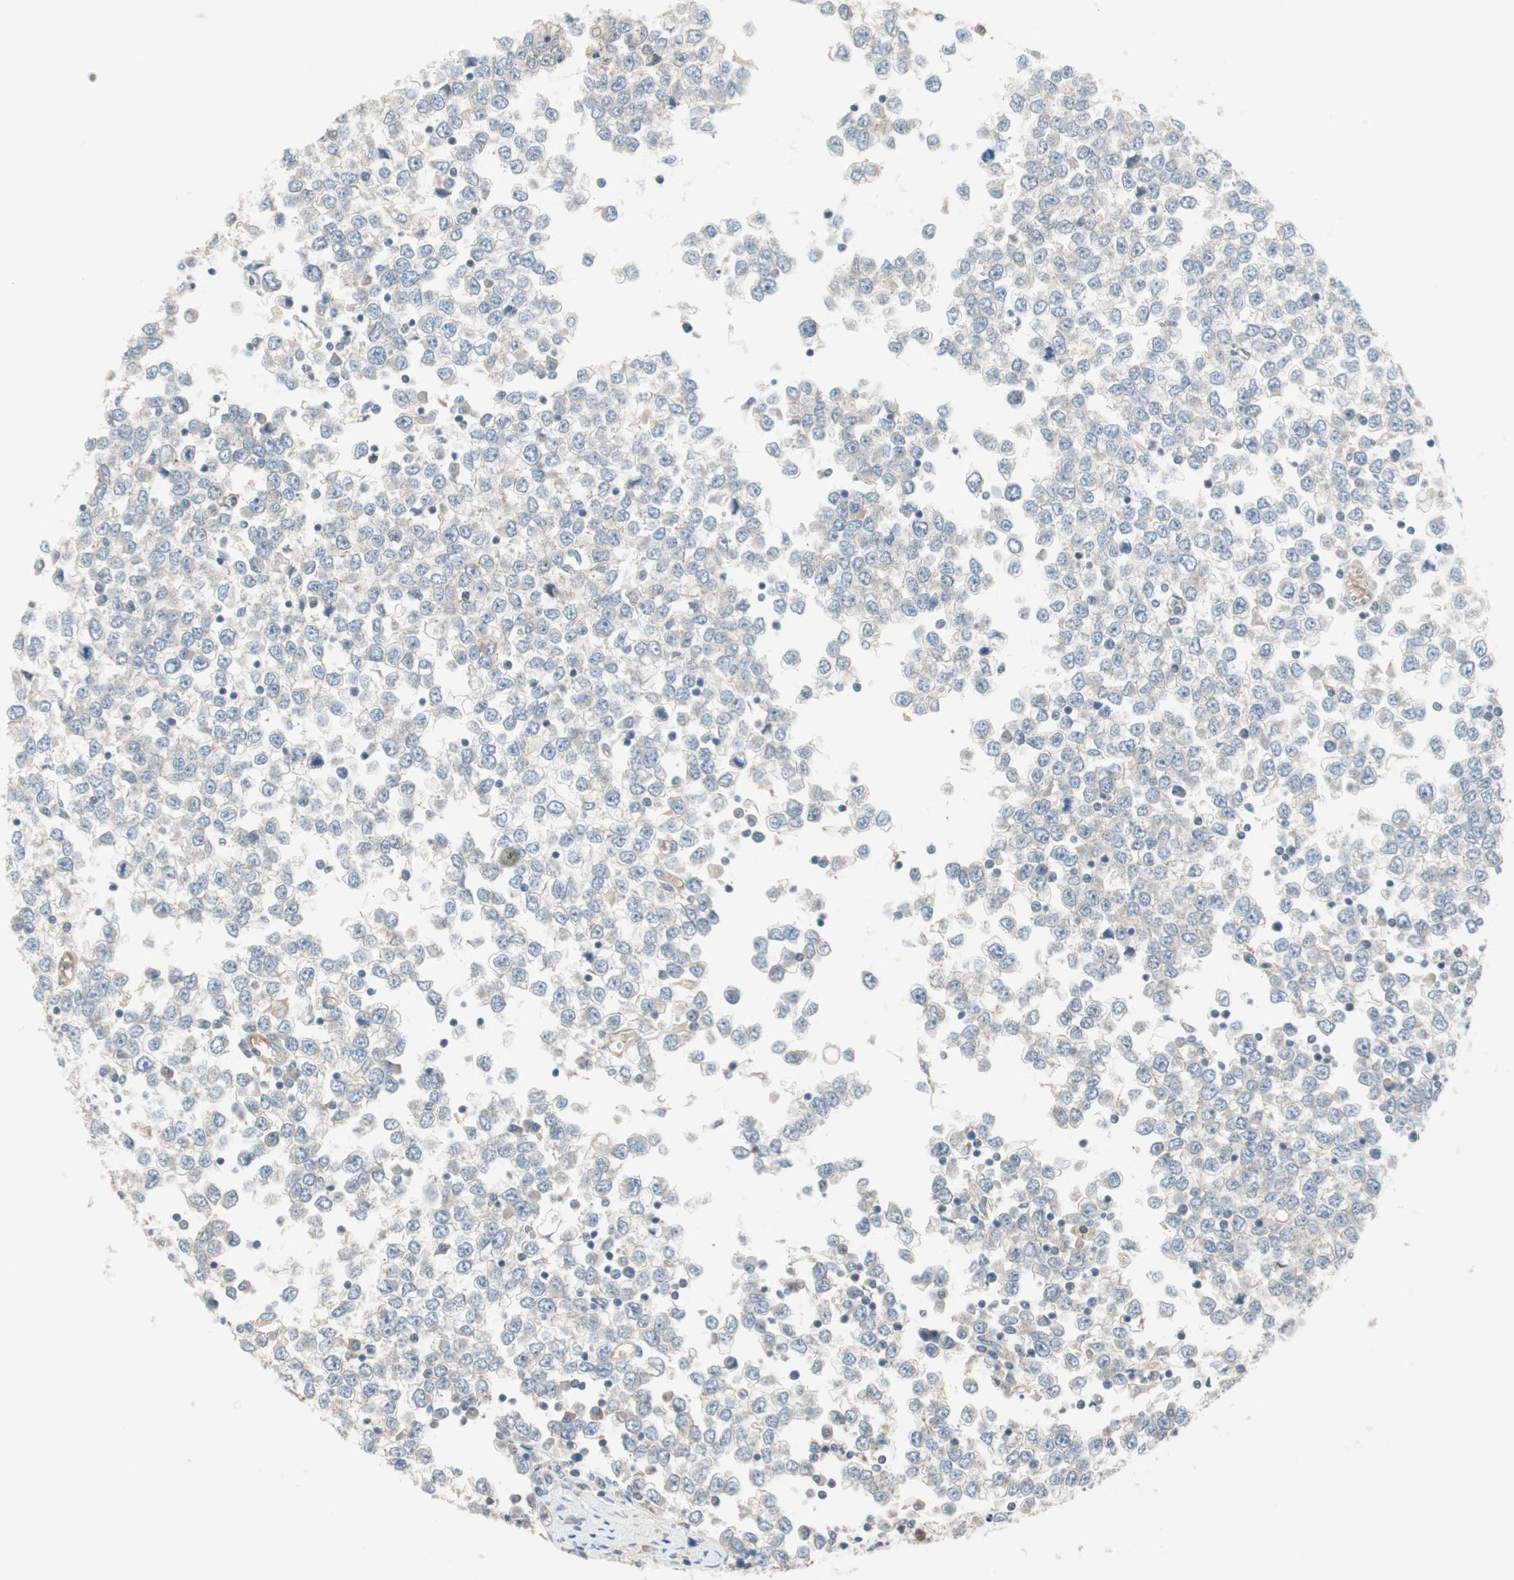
{"staining": {"intensity": "negative", "quantity": "none", "location": "none"}, "tissue": "testis cancer", "cell_type": "Tumor cells", "image_type": "cancer", "snomed": [{"axis": "morphology", "description": "Seminoma, NOS"}, {"axis": "topography", "description": "Testis"}], "caption": "Photomicrograph shows no protein expression in tumor cells of testis seminoma tissue. The staining was performed using DAB to visualize the protein expression in brown, while the nuclei were stained in blue with hematoxylin (Magnification: 20x).", "gene": "GLUL", "patient": {"sex": "male", "age": 65}}